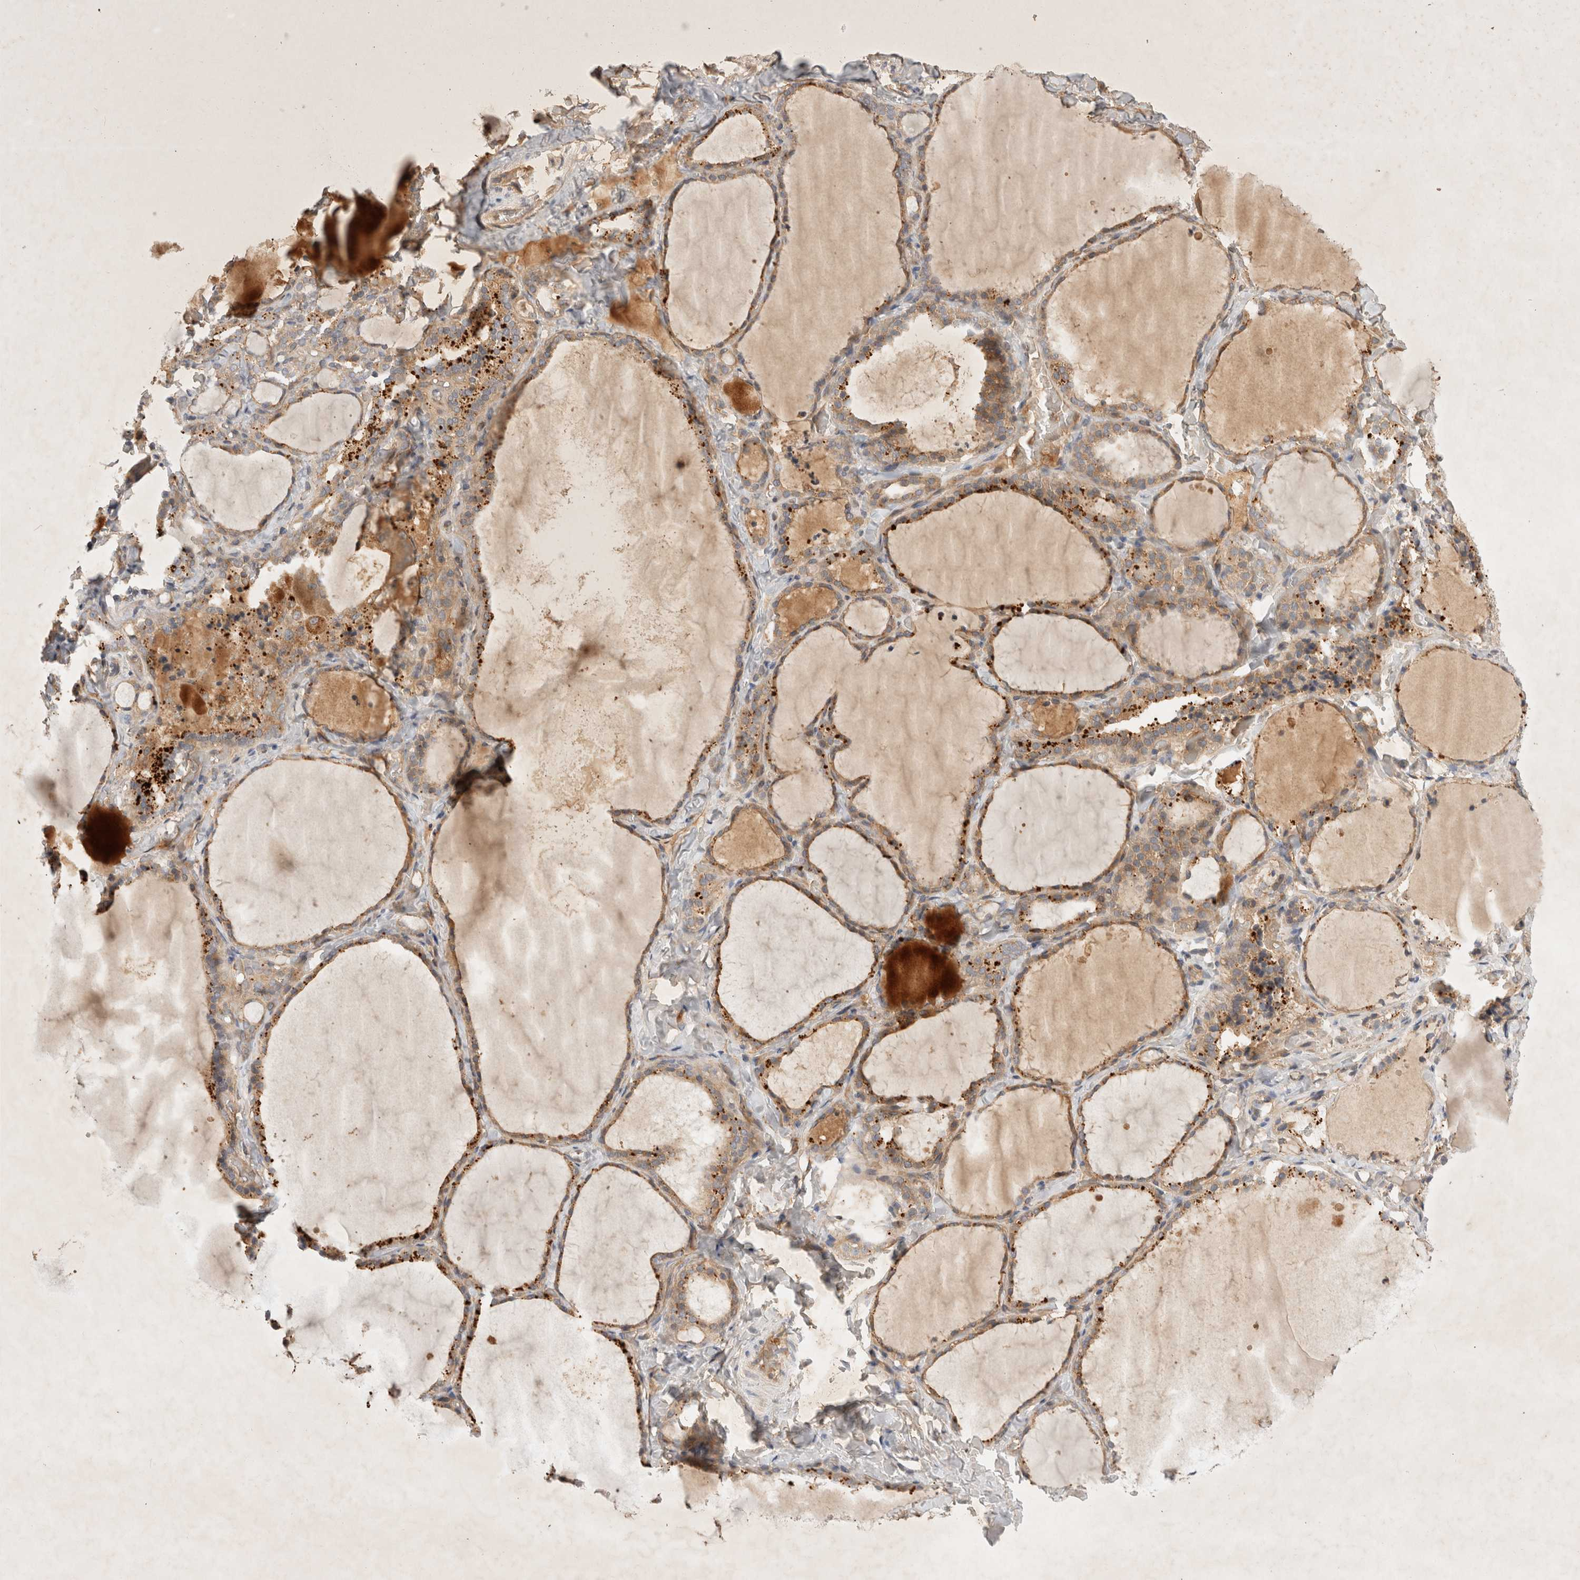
{"staining": {"intensity": "moderate", "quantity": ">75%", "location": "cytoplasmic/membranous"}, "tissue": "thyroid gland", "cell_type": "Glandular cells", "image_type": "normal", "snomed": [{"axis": "morphology", "description": "Normal tissue, NOS"}, {"axis": "topography", "description": "Thyroid gland"}], "caption": "There is medium levels of moderate cytoplasmic/membranous staining in glandular cells of benign thyroid gland, as demonstrated by immunohistochemical staining (brown color).", "gene": "YES1", "patient": {"sex": "female", "age": 22}}